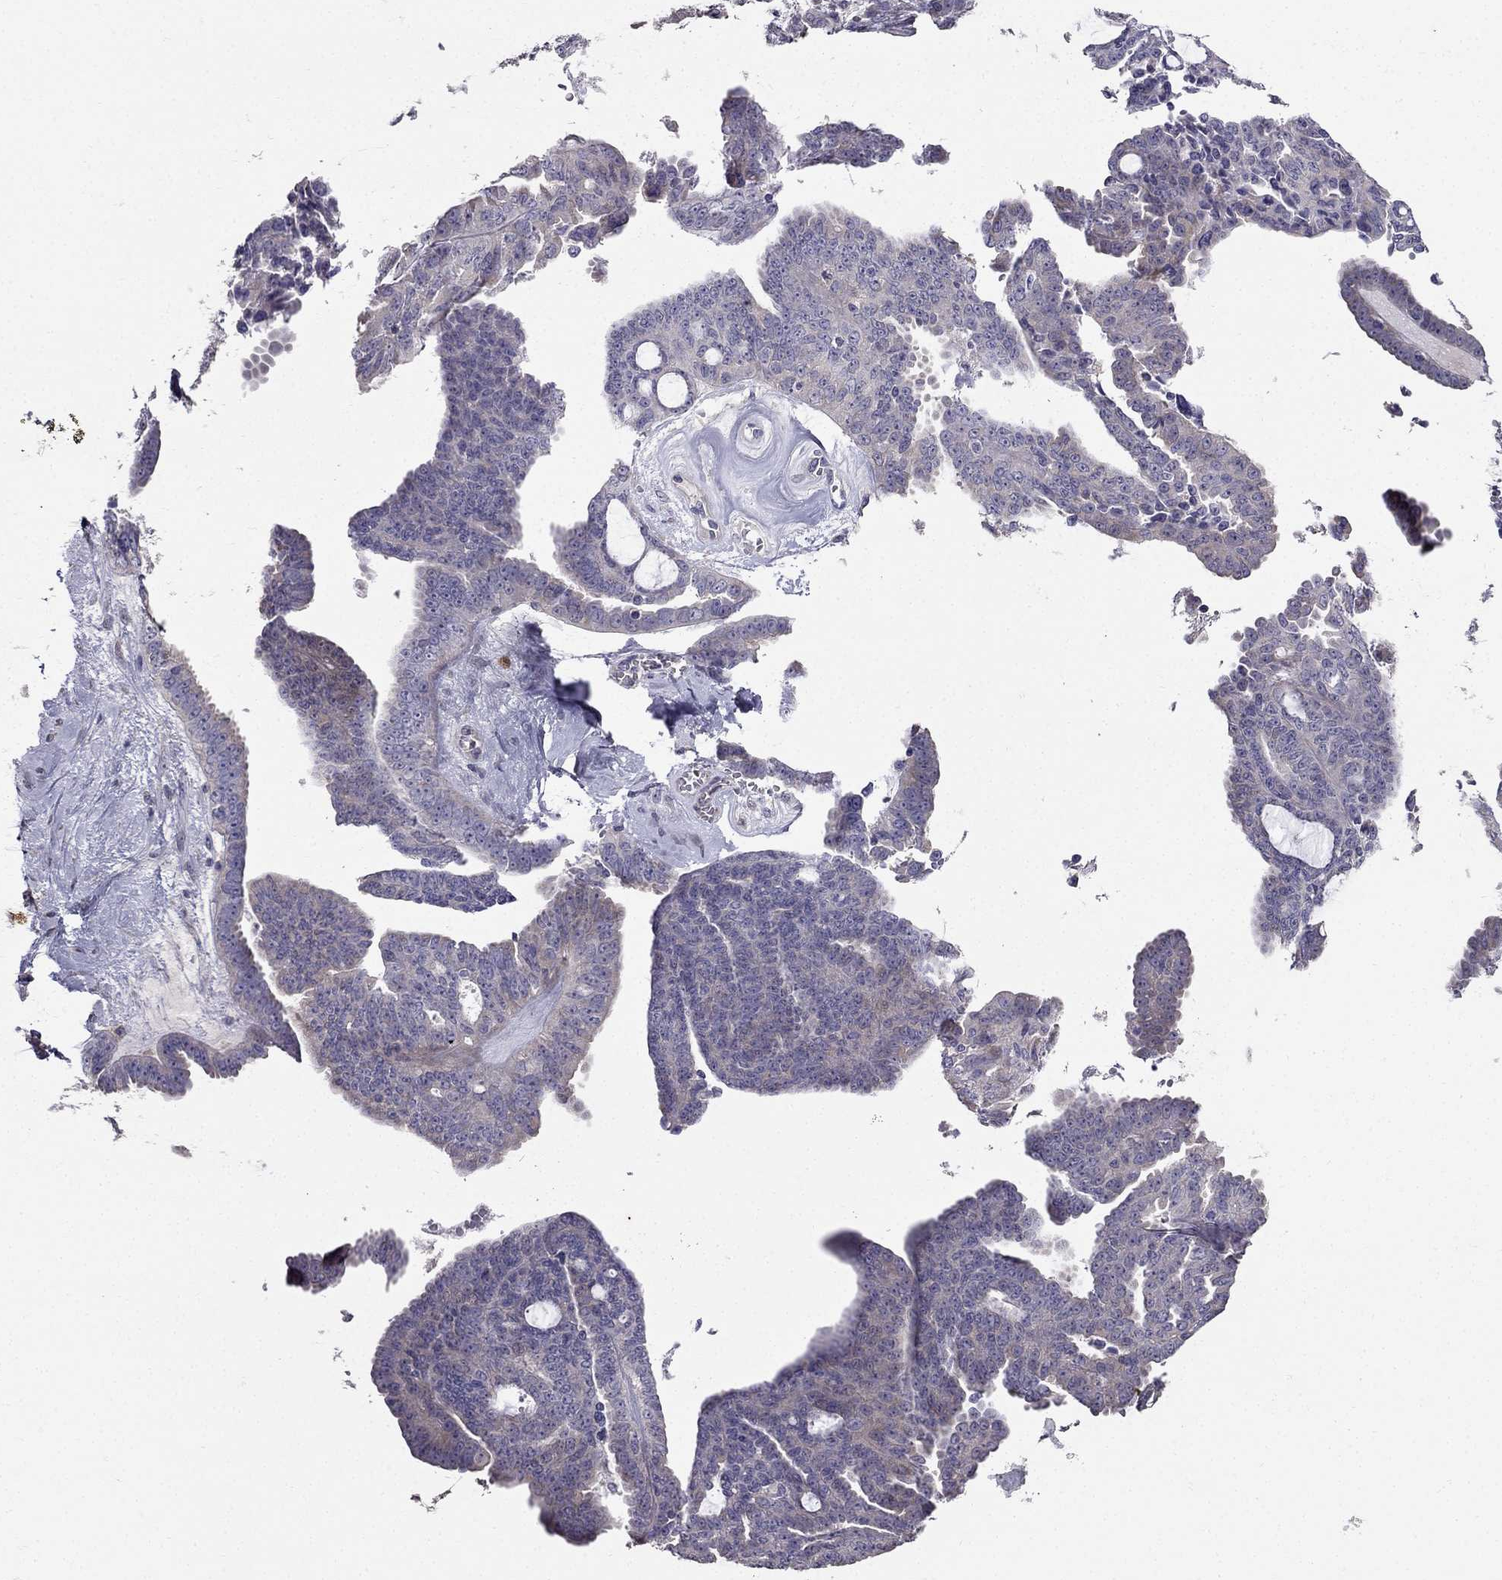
{"staining": {"intensity": "weak", "quantity": "<25%", "location": "cytoplasmic/membranous"}, "tissue": "ovarian cancer", "cell_type": "Tumor cells", "image_type": "cancer", "snomed": [{"axis": "morphology", "description": "Cystadenocarcinoma, serous, NOS"}, {"axis": "topography", "description": "Ovary"}], "caption": "This histopathology image is of ovarian cancer (serous cystadenocarcinoma) stained with immunohistochemistry (IHC) to label a protein in brown with the nuclei are counter-stained blue. There is no expression in tumor cells.", "gene": "AS3MT", "patient": {"sex": "female", "age": 71}}